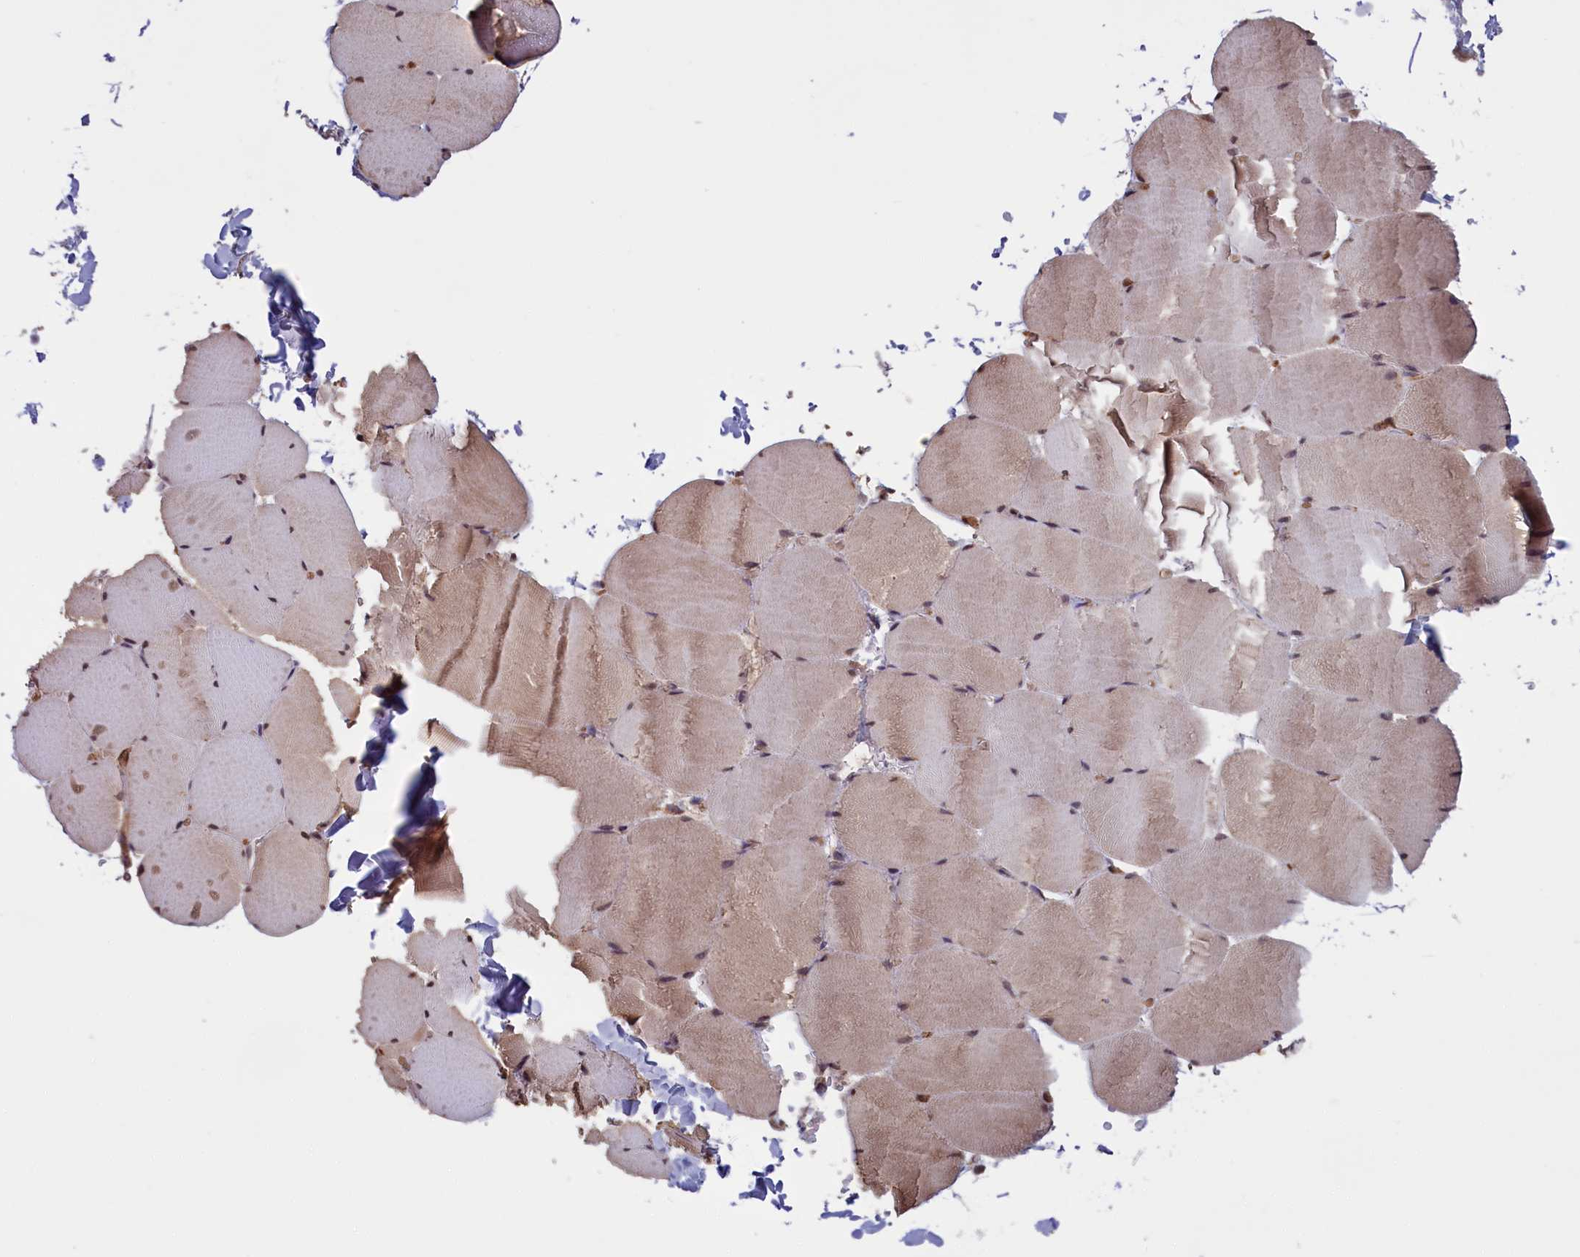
{"staining": {"intensity": "moderate", "quantity": "25%-75%", "location": "cytoplasmic/membranous"}, "tissue": "skeletal muscle", "cell_type": "Myocytes", "image_type": "normal", "snomed": [{"axis": "morphology", "description": "Normal tissue, NOS"}, {"axis": "topography", "description": "Skeletal muscle"}, {"axis": "topography", "description": "Head-Neck"}], "caption": "DAB (3,3'-diaminobenzidine) immunohistochemical staining of normal human skeletal muscle shows moderate cytoplasmic/membranous protein positivity in approximately 25%-75% of myocytes.", "gene": "DENND1B", "patient": {"sex": "male", "age": 66}}